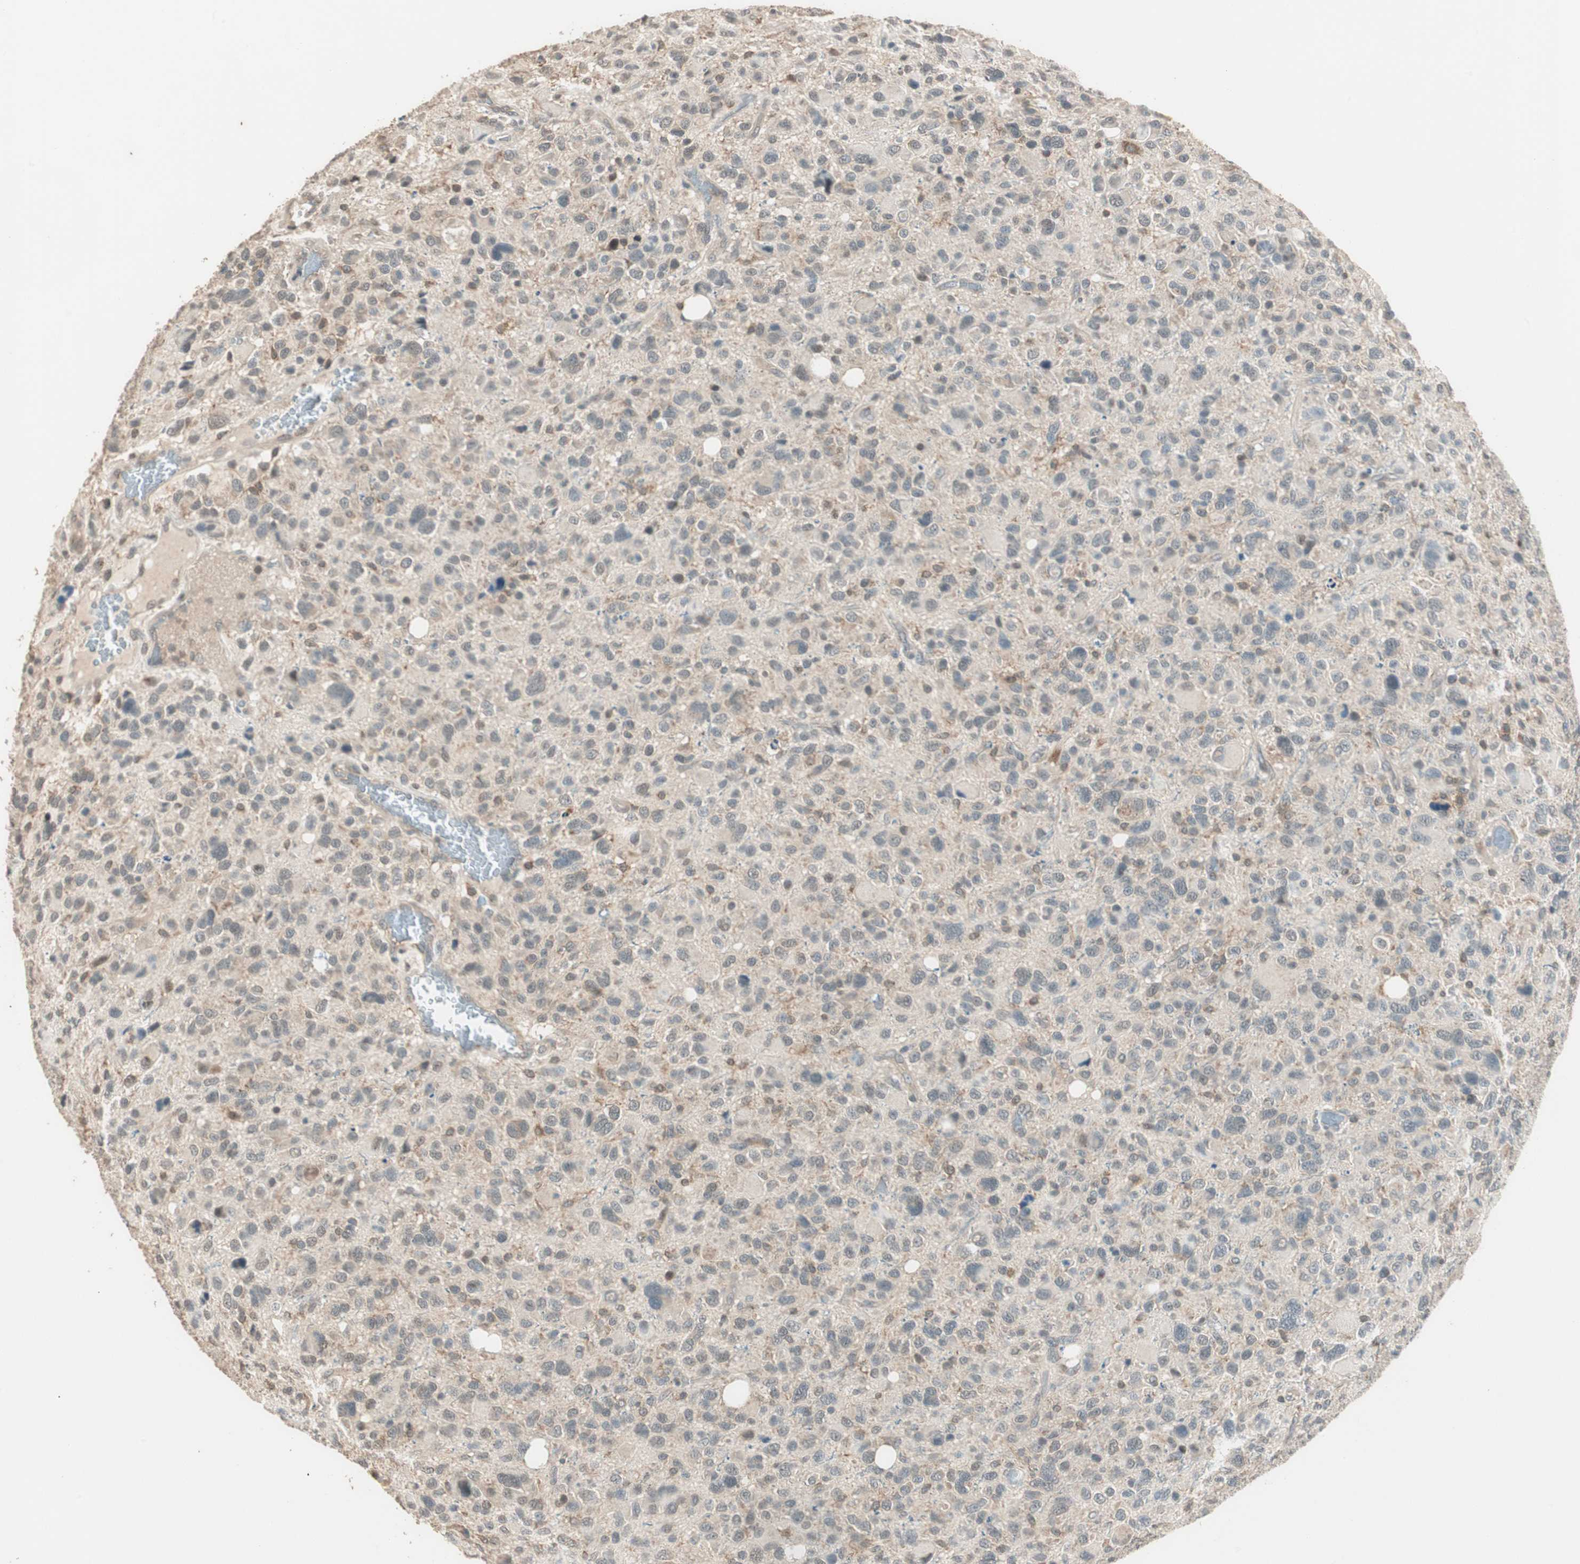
{"staining": {"intensity": "weak", "quantity": "<25%", "location": "cytoplasmic/membranous"}, "tissue": "glioma", "cell_type": "Tumor cells", "image_type": "cancer", "snomed": [{"axis": "morphology", "description": "Glioma, malignant, High grade"}, {"axis": "topography", "description": "Brain"}], "caption": "Immunohistochemistry of human malignant glioma (high-grade) exhibits no positivity in tumor cells.", "gene": "TRIM21", "patient": {"sex": "male", "age": 48}}